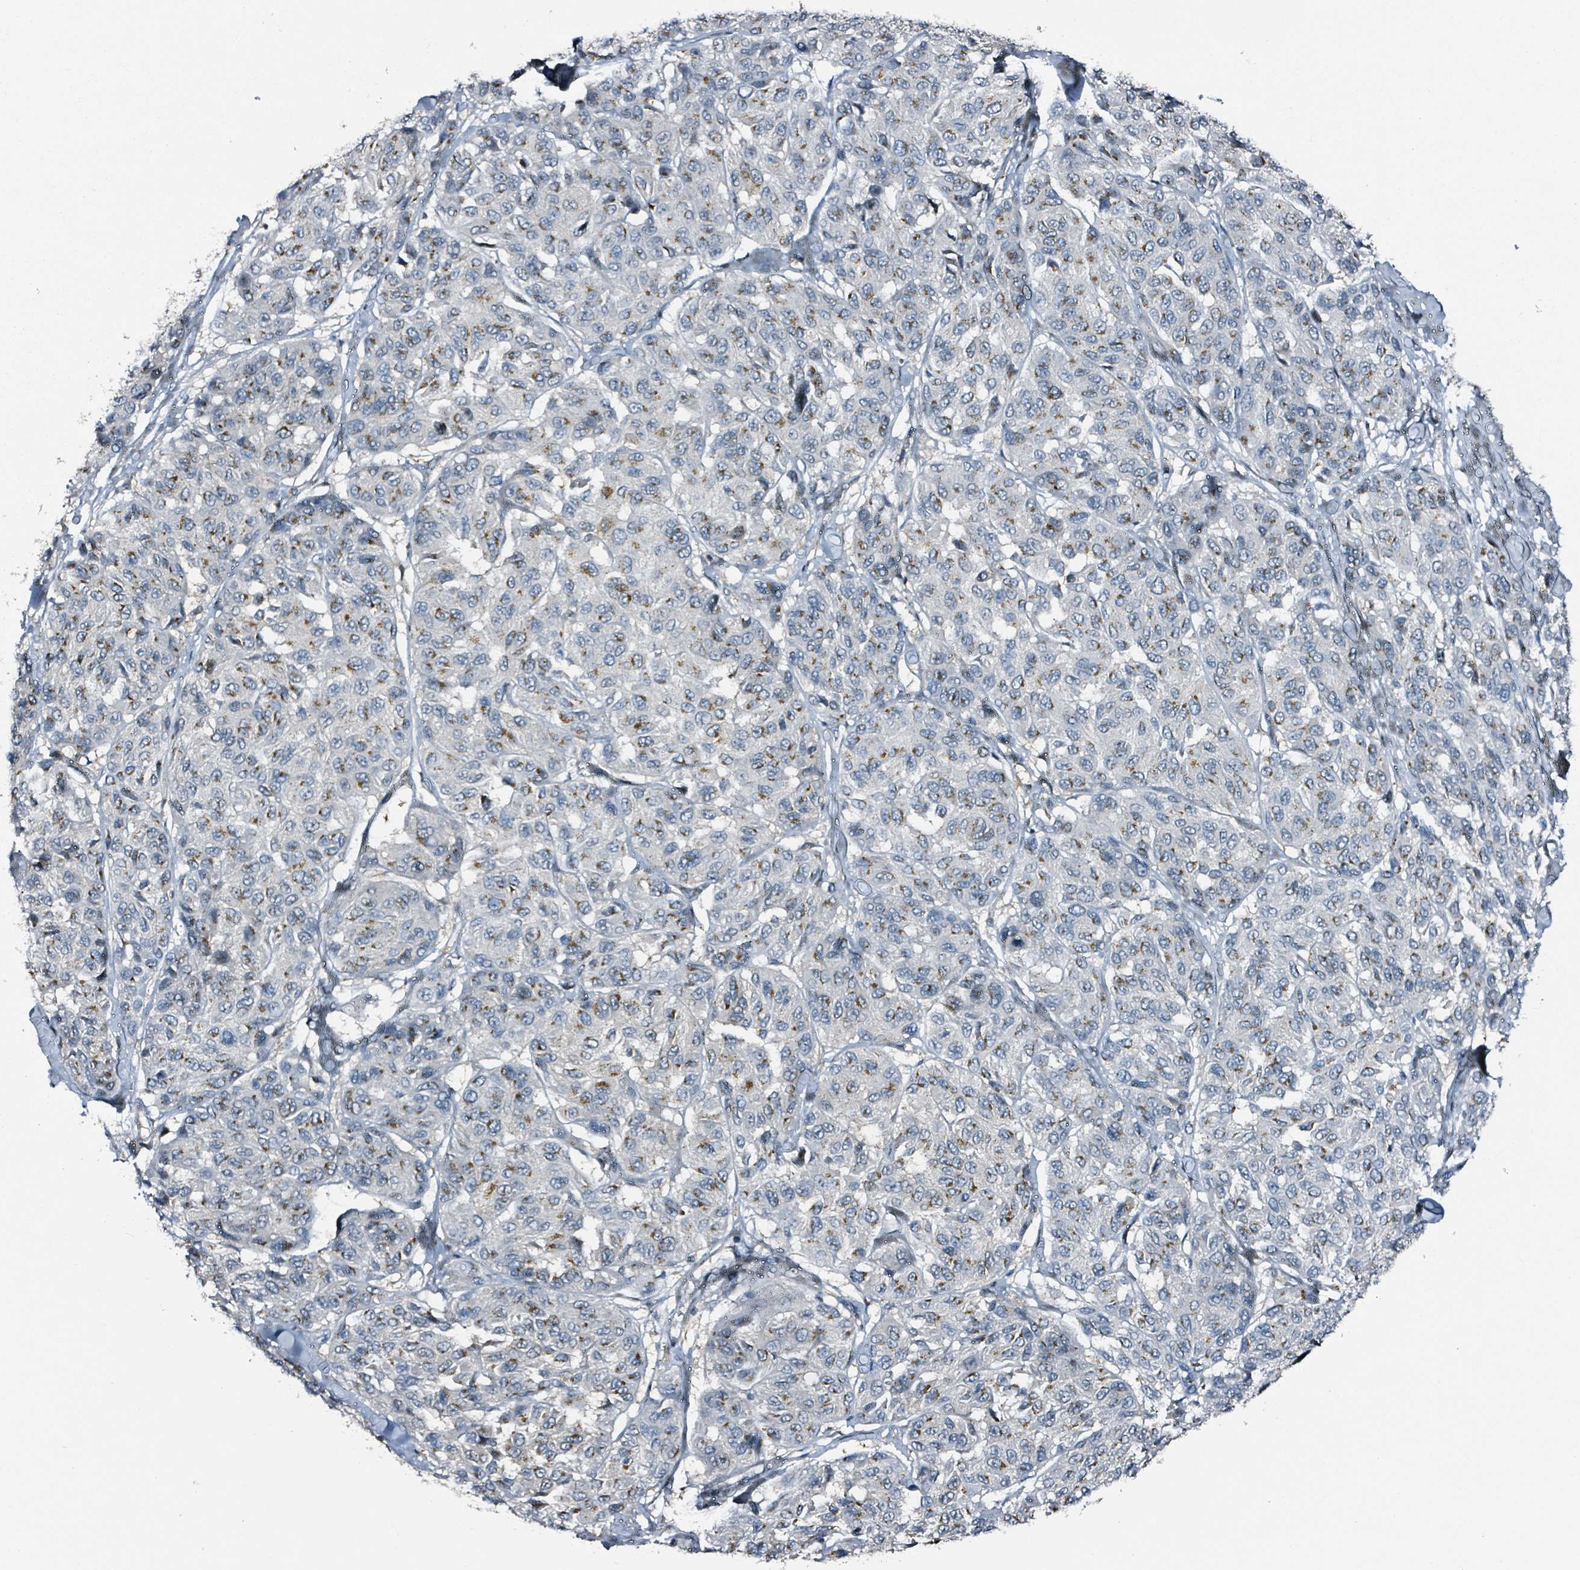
{"staining": {"intensity": "moderate", "quantity": ">75%", "location": "cytoplasmic/membranous"}, "tissue": "melanoma", "cell_type": "Tumor cells", "image_type": "cancer", "snomed": [{"axis": "morphology", "description": "Malignant melanoma, NOS"}, {"axis": "topography", "description": "Skin"}], "caption": "Immunohistochemistry (DAB) staining of human malignant melanoma demonstrates moderate cytoplasmic/membranous protein expression in approximately >75% of tumor cells. (DAB (3,3'-diaminobenzidine) IHC, brown staining for protein, blue staining for nuclei).", "gene": "B3GAT3", "patient": {"sex": "female", "age": 66}}